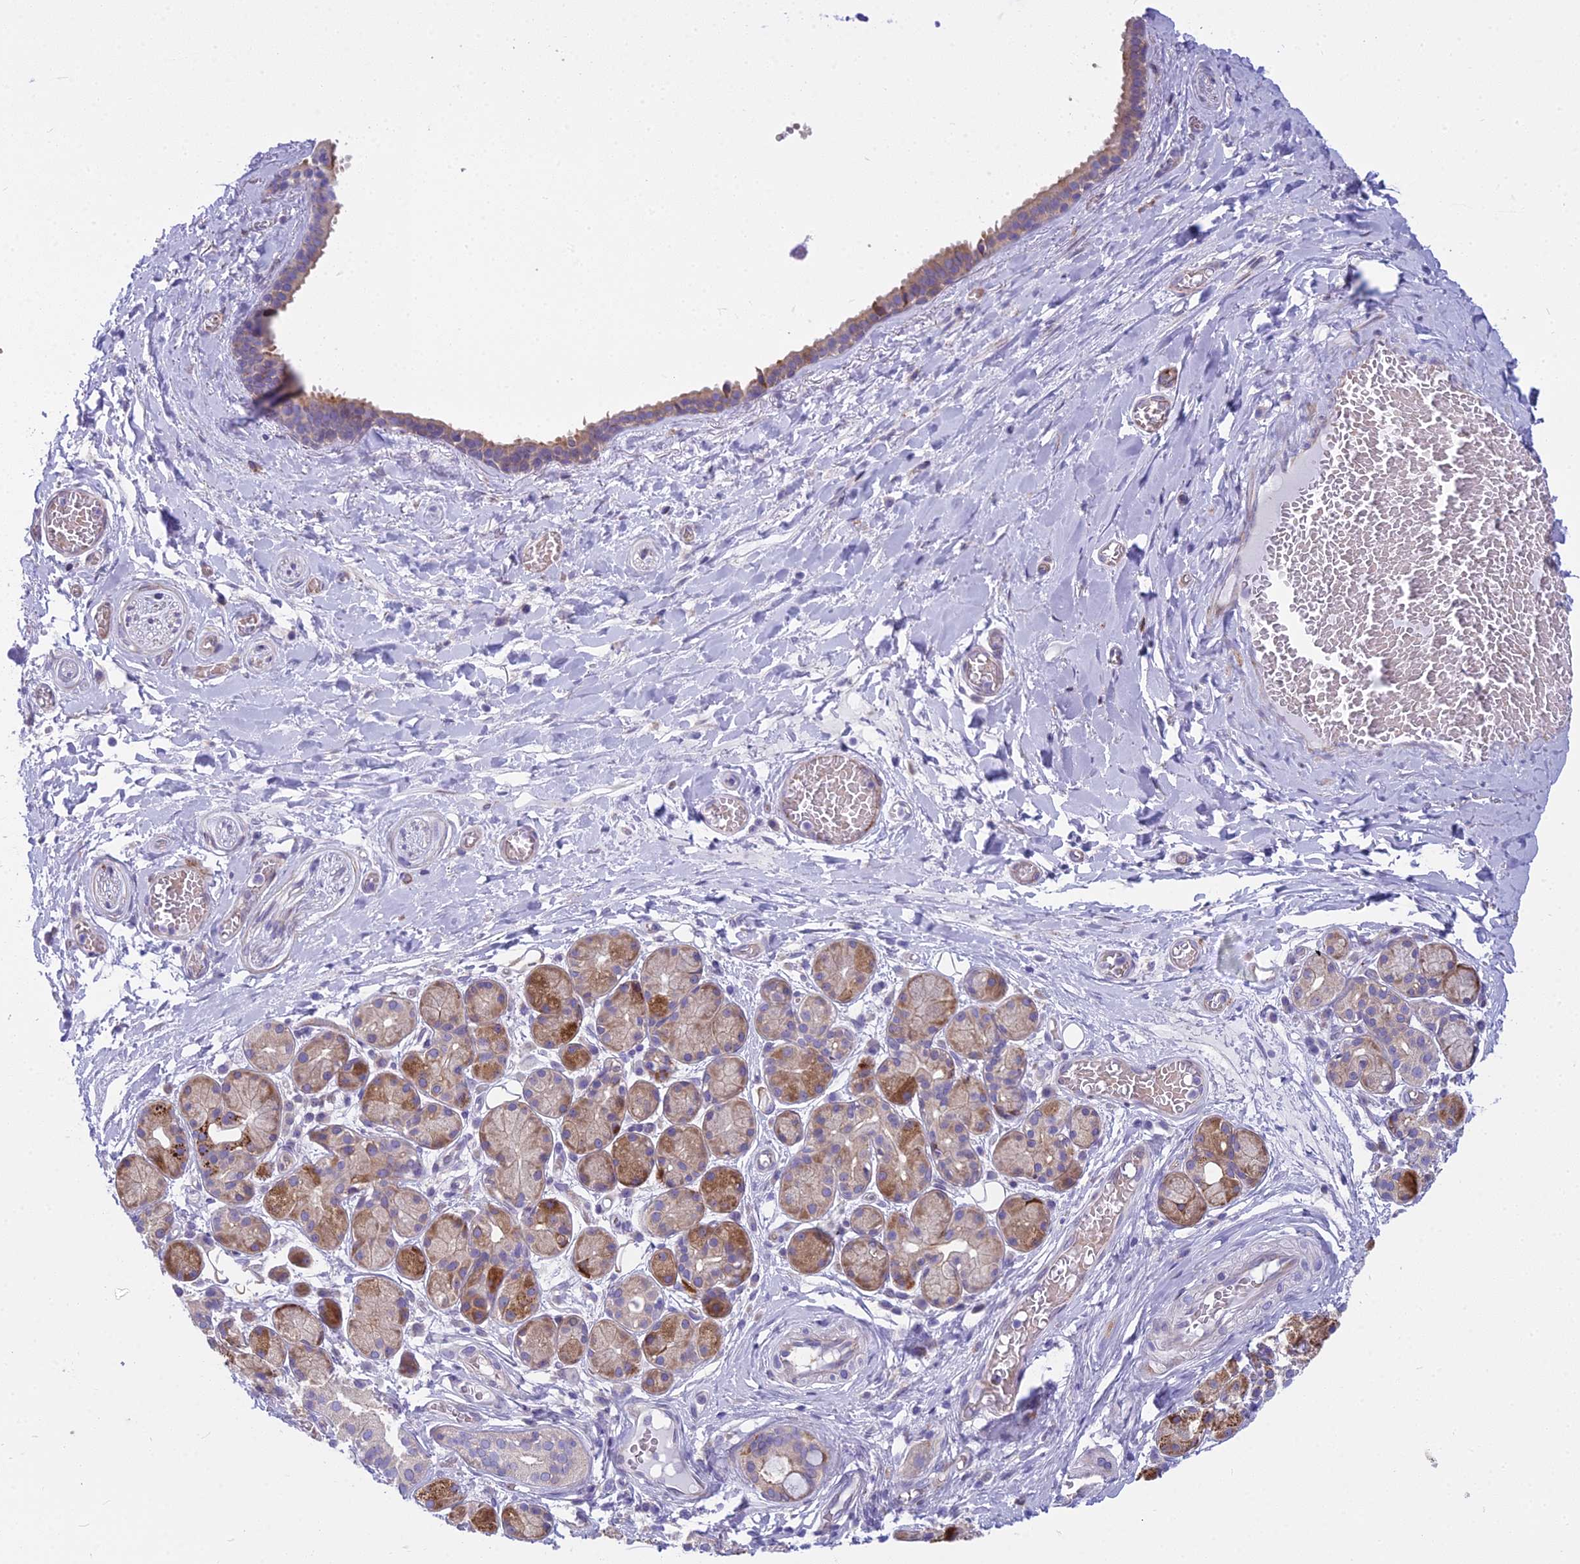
{"staining": {"intensity": "negative", "quantity": "none", "location": "none"}, "tissue": "adipose tissue", "cell_type": "Adipocytes", "image_type": "normal", "snomed": [{"axis": "morphology", "description": "Normal tissue, NOS"}, {"axis": "topography", "description": "Salivary gland"}, {"axis": "topography", "description": "Peripheral nerve tissue"}], "caption": "Adipose tissue stained for a protein using IHC shows no positivity adipocytes.", "gene": "PCDHB14", "patient": {"sex": "male", "age": 62}}